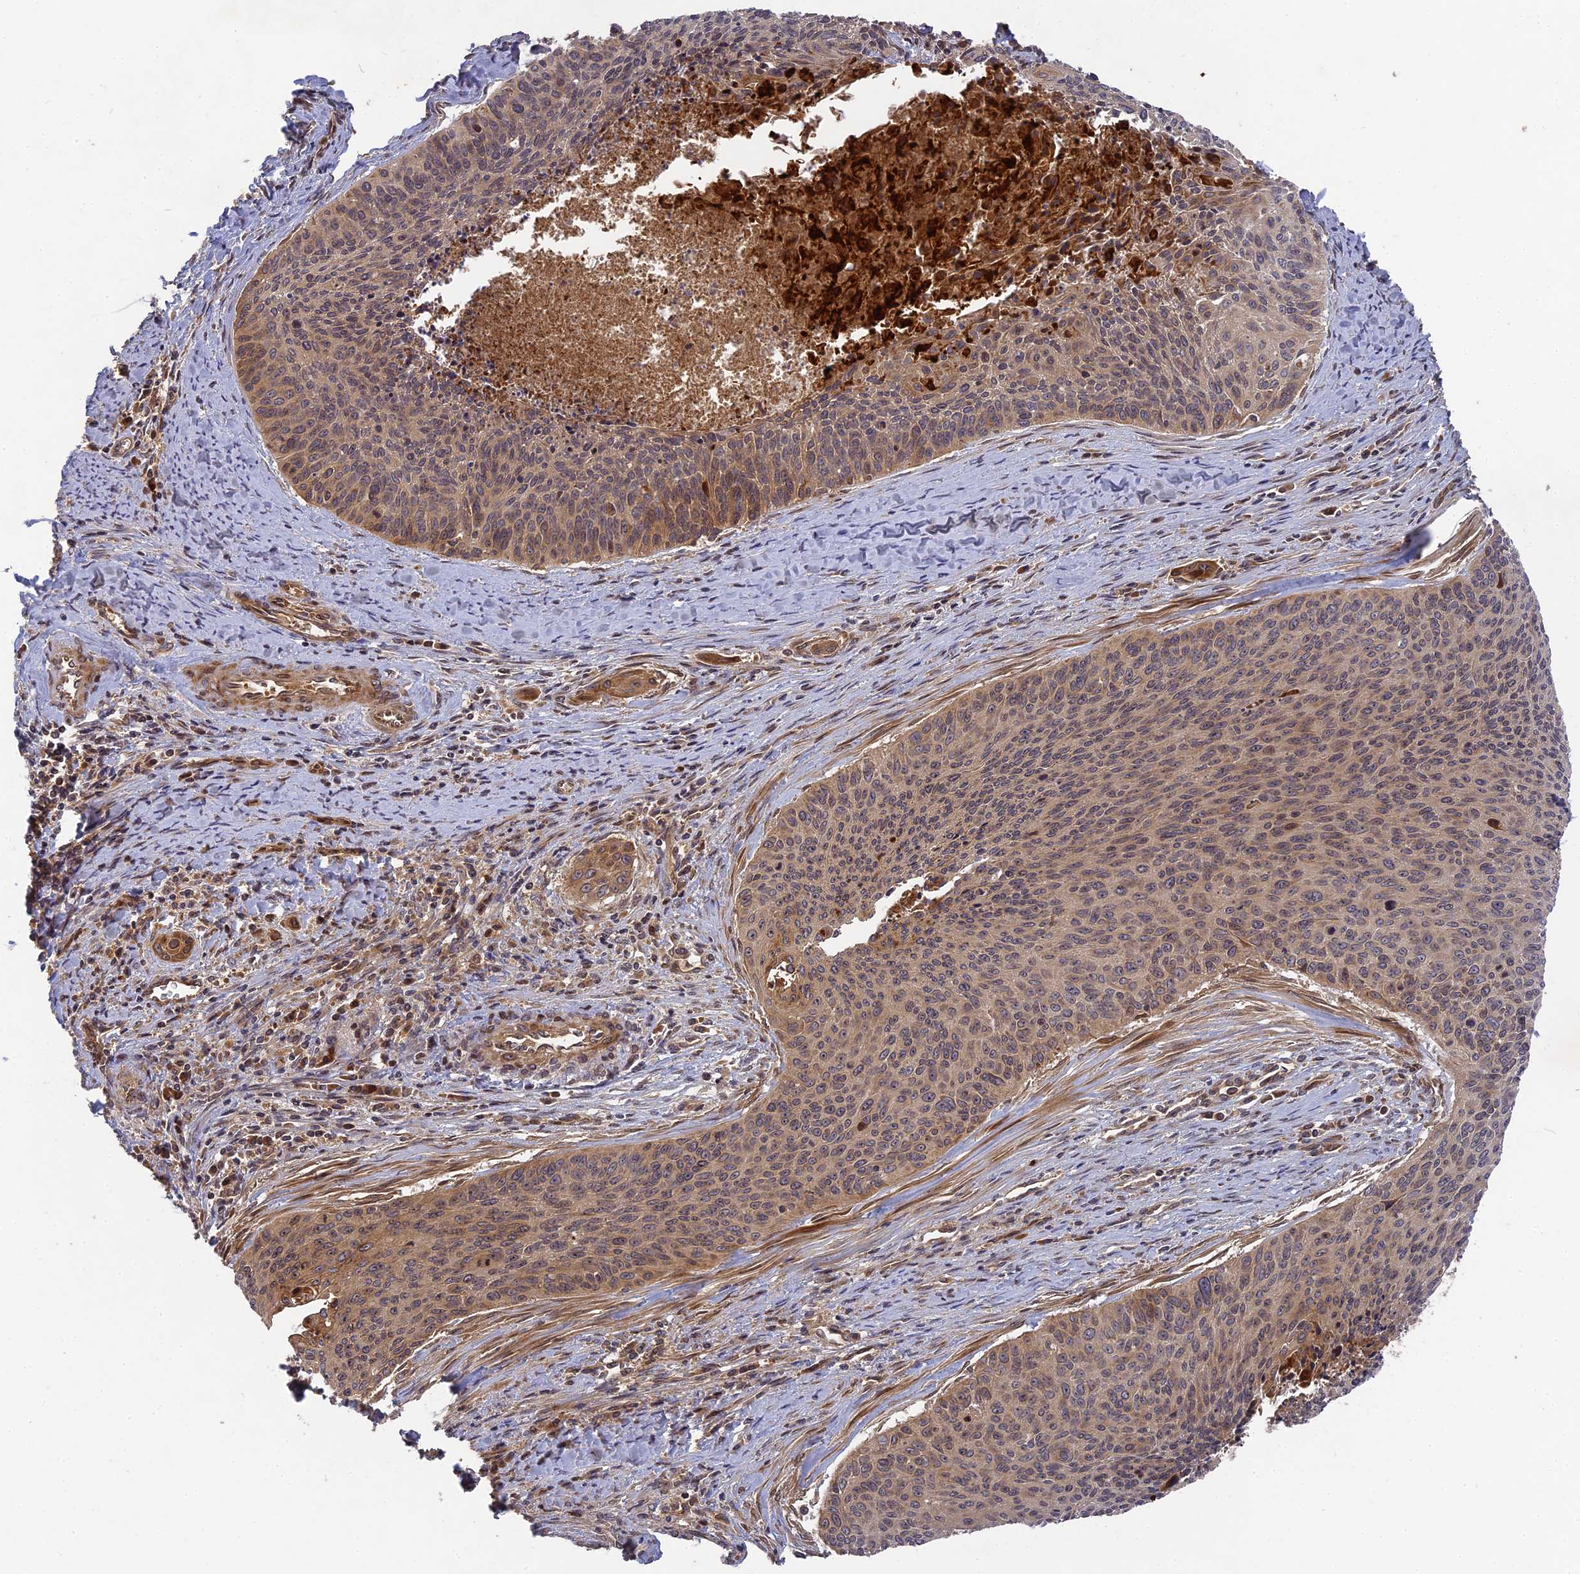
{"staining": {"intensity": "weak", "quantity": "25%-75%", "location": "cytoplasmic/membranous"}, "tissue": "cervical cancer", "cell_type": "Tumor cells", "image_type": "cancer", "snomed": [{"axis": "morphology", "description": "Squamous cell carcinoma, NOS"}, {"axis": "topography", "description": "Cervix"}], "caption": "Cervical cancer (squamous cell carcinoma) stained with a brown dye displays weak cytoplasmic/membranous positive positivity in about 25%-75% of tumor cells.", "gene": "TMUB2", "patient": {"sex": "female", "age": 55}}